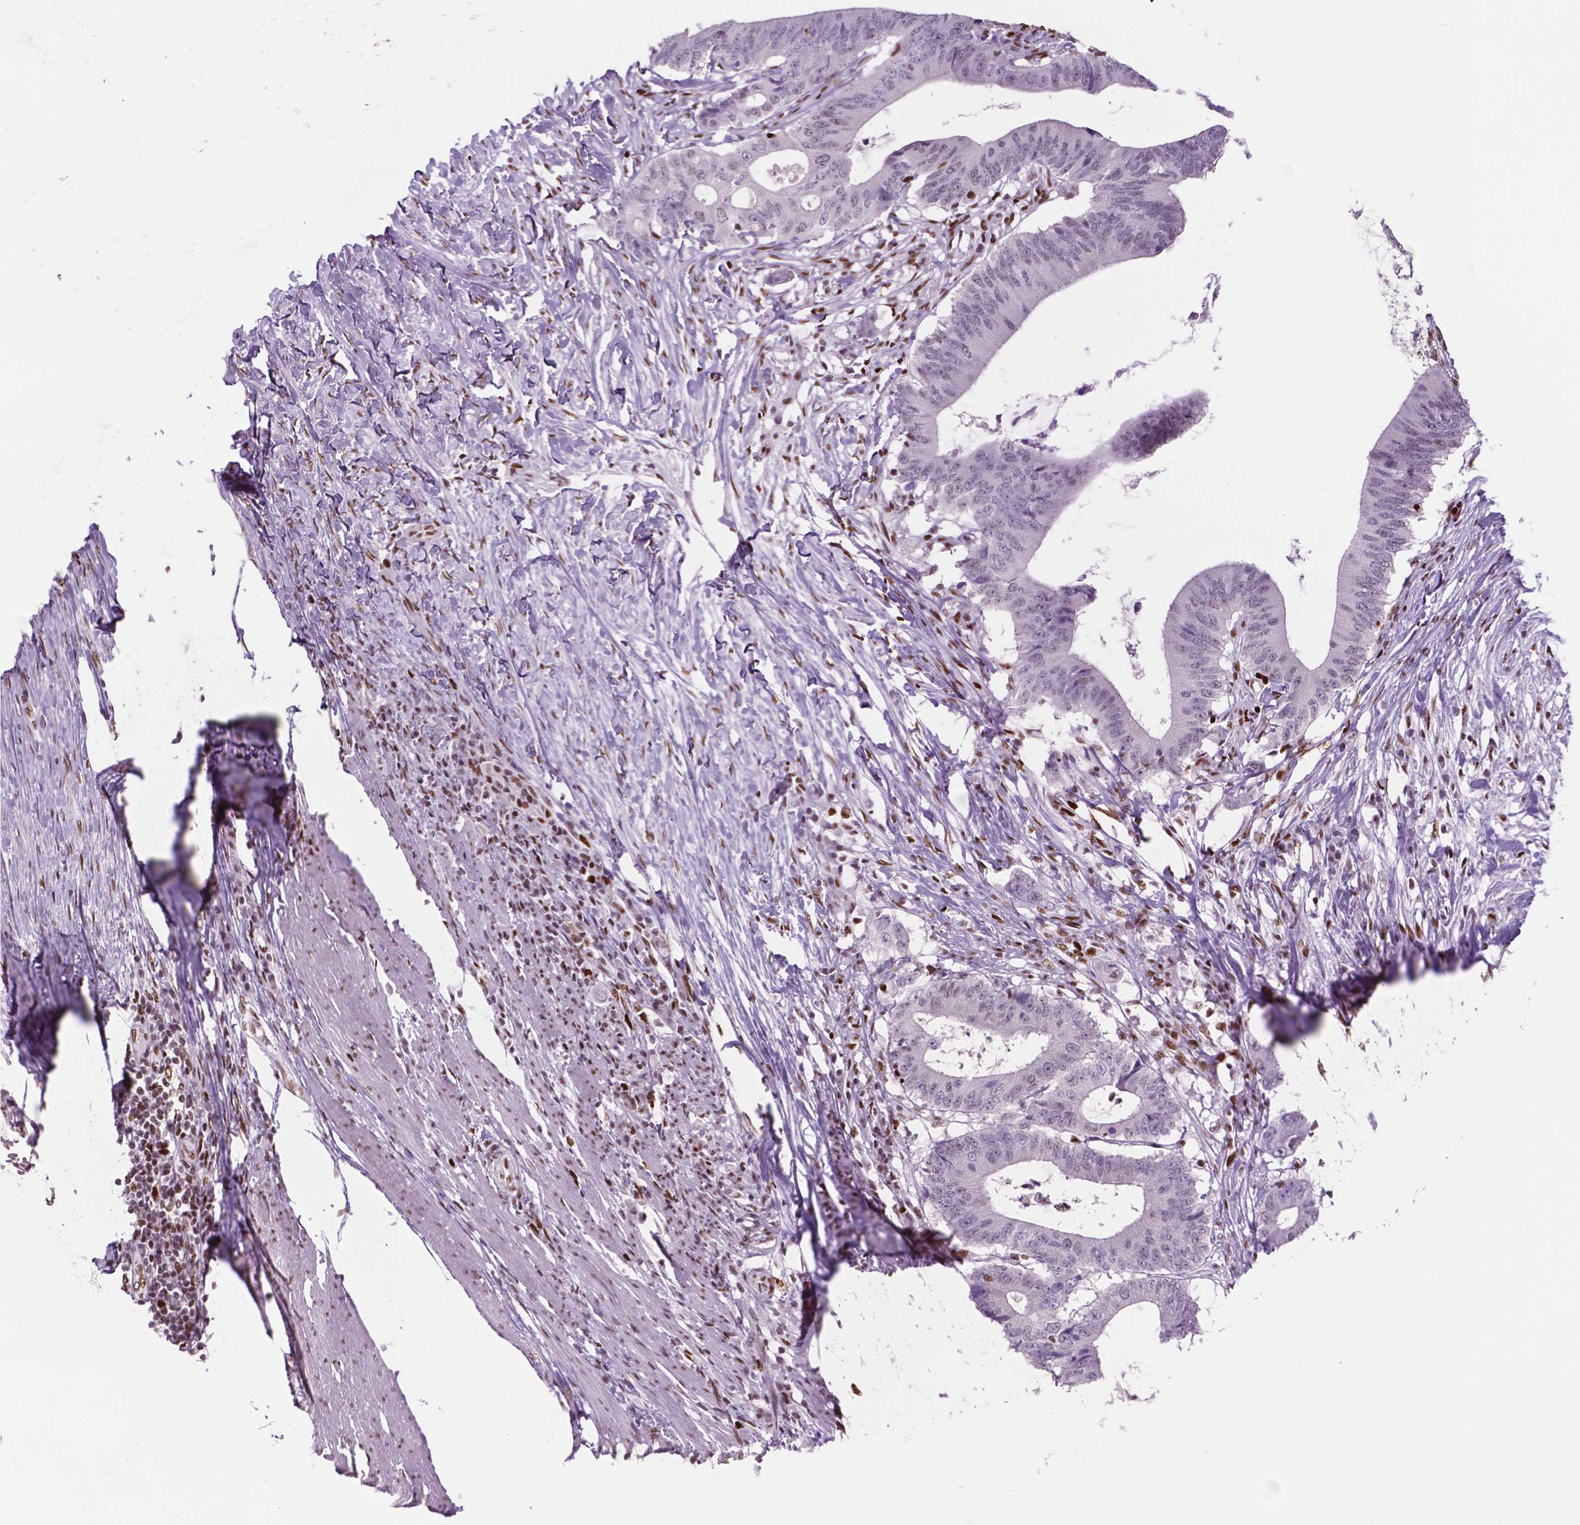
{"staining": {"intensity": "negative", "quantity": "none", "location": "none"}, "tissue": "colorectal cancer", "cell_type": "Tumor cells", "image_type": "cancer", "snomed": [{"axis": "morphology", "description": "Adenocarcinoma, NOS"}, {"axis": "topography", "description": "Colon"}], "caption": "A photomicrograph of human colorectal cancer is negative for staining in tumor cells. (DAB (3,3'-diaminobenzidine) immunohistochemistry (IHC) with hematoxylin counter stain).", "gene": "MSH6", "patient": {"sex": "female", "age": 43}}